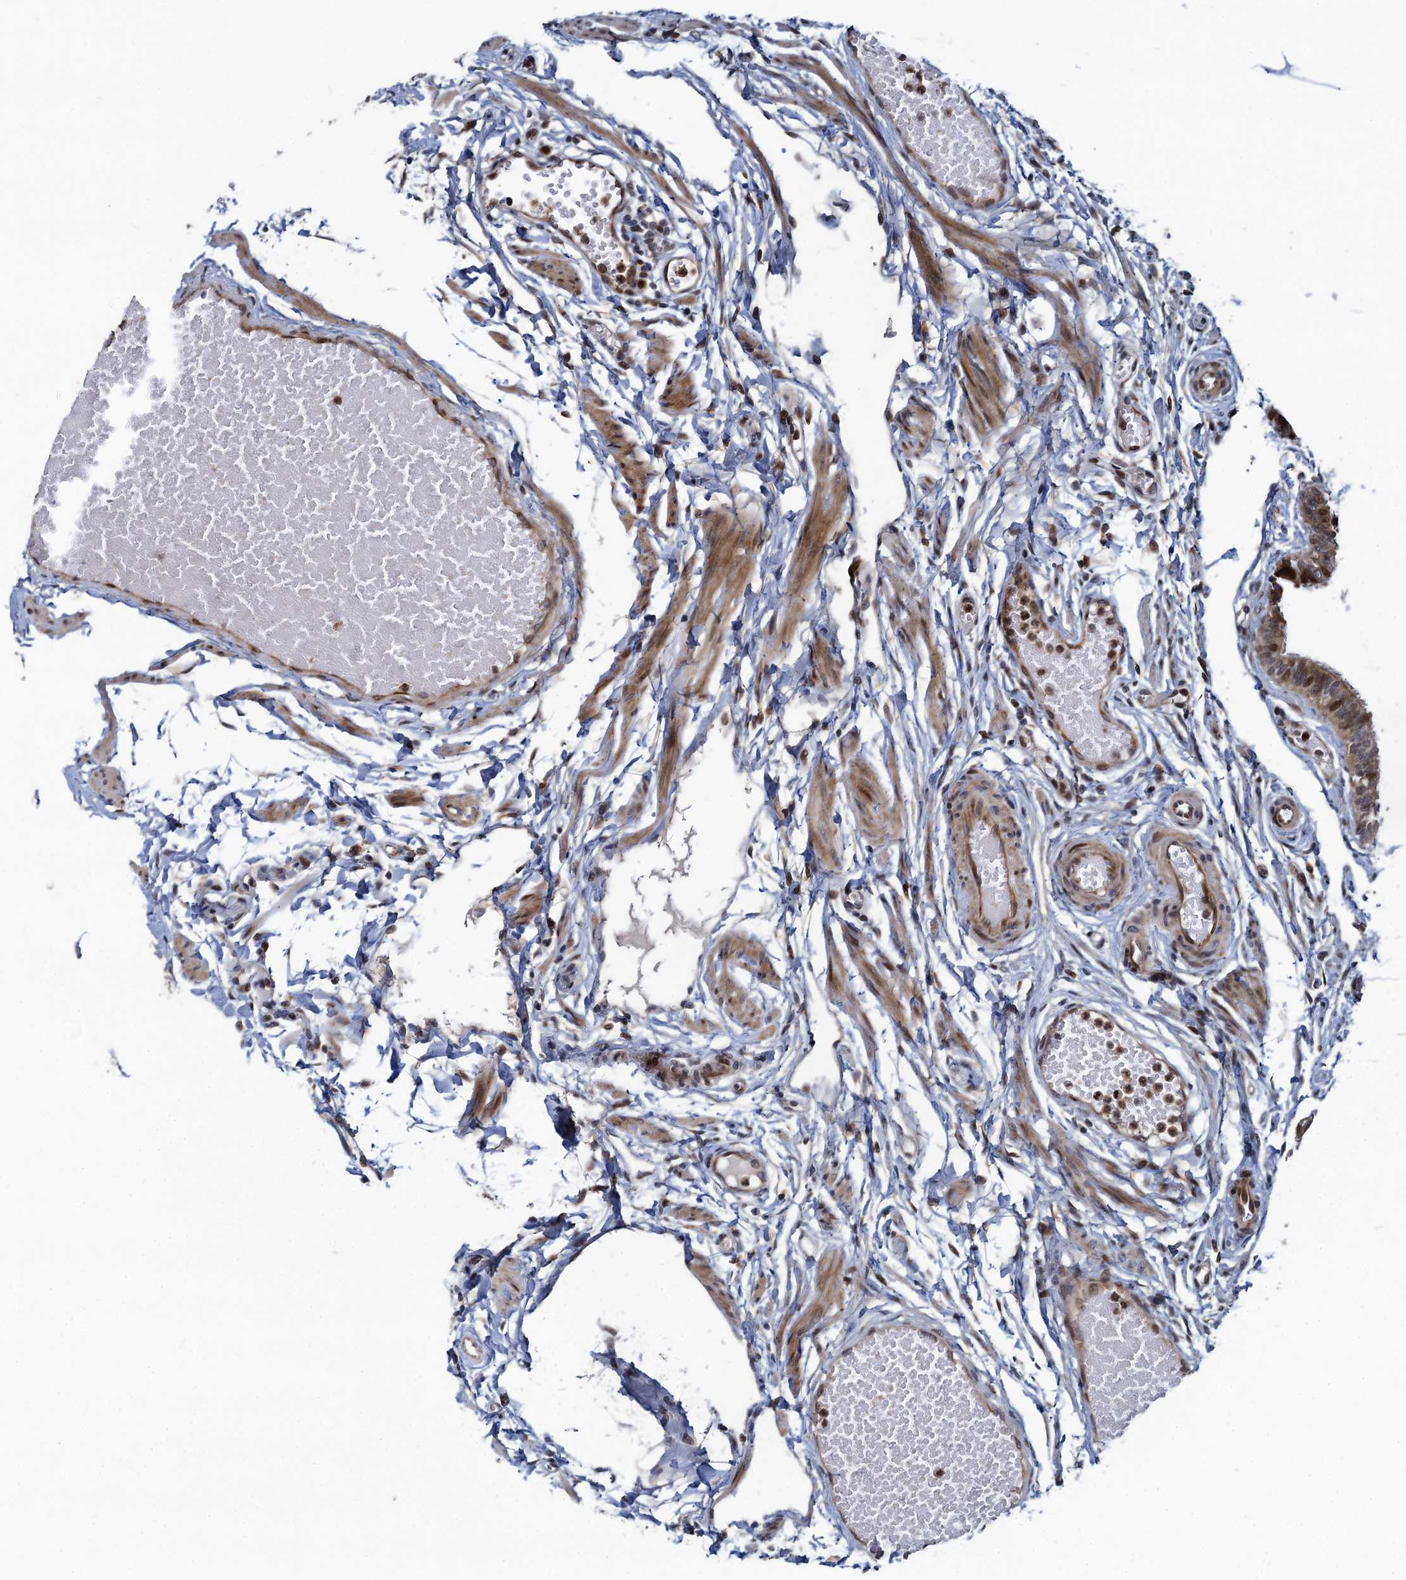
{"staining": {"intensity": "moderate", "quantity": "25%-75%", "location": "cytoplasmic/membranous,nuclear"}, "tissue": "fallopian tube", "cell_type": "Glandular cells", "image_type": "normal", "snomed": [{"axis": "morphology", "description": "Normal tissue, NOS"}, {"axis": "topography", "description": "Fallopian tube"}, {"axis": "topography", "description": "Ovary"}], "caption": "Approximately 25%-75% of glandular cells in benign fallopian tube exhibit moderate cytoplasmic/membranous,nuclear protein expression as visualized by brown immunohistochemical staining.", "gene": "ATOSA", "patient": {"sex": "female", "age": 23}}